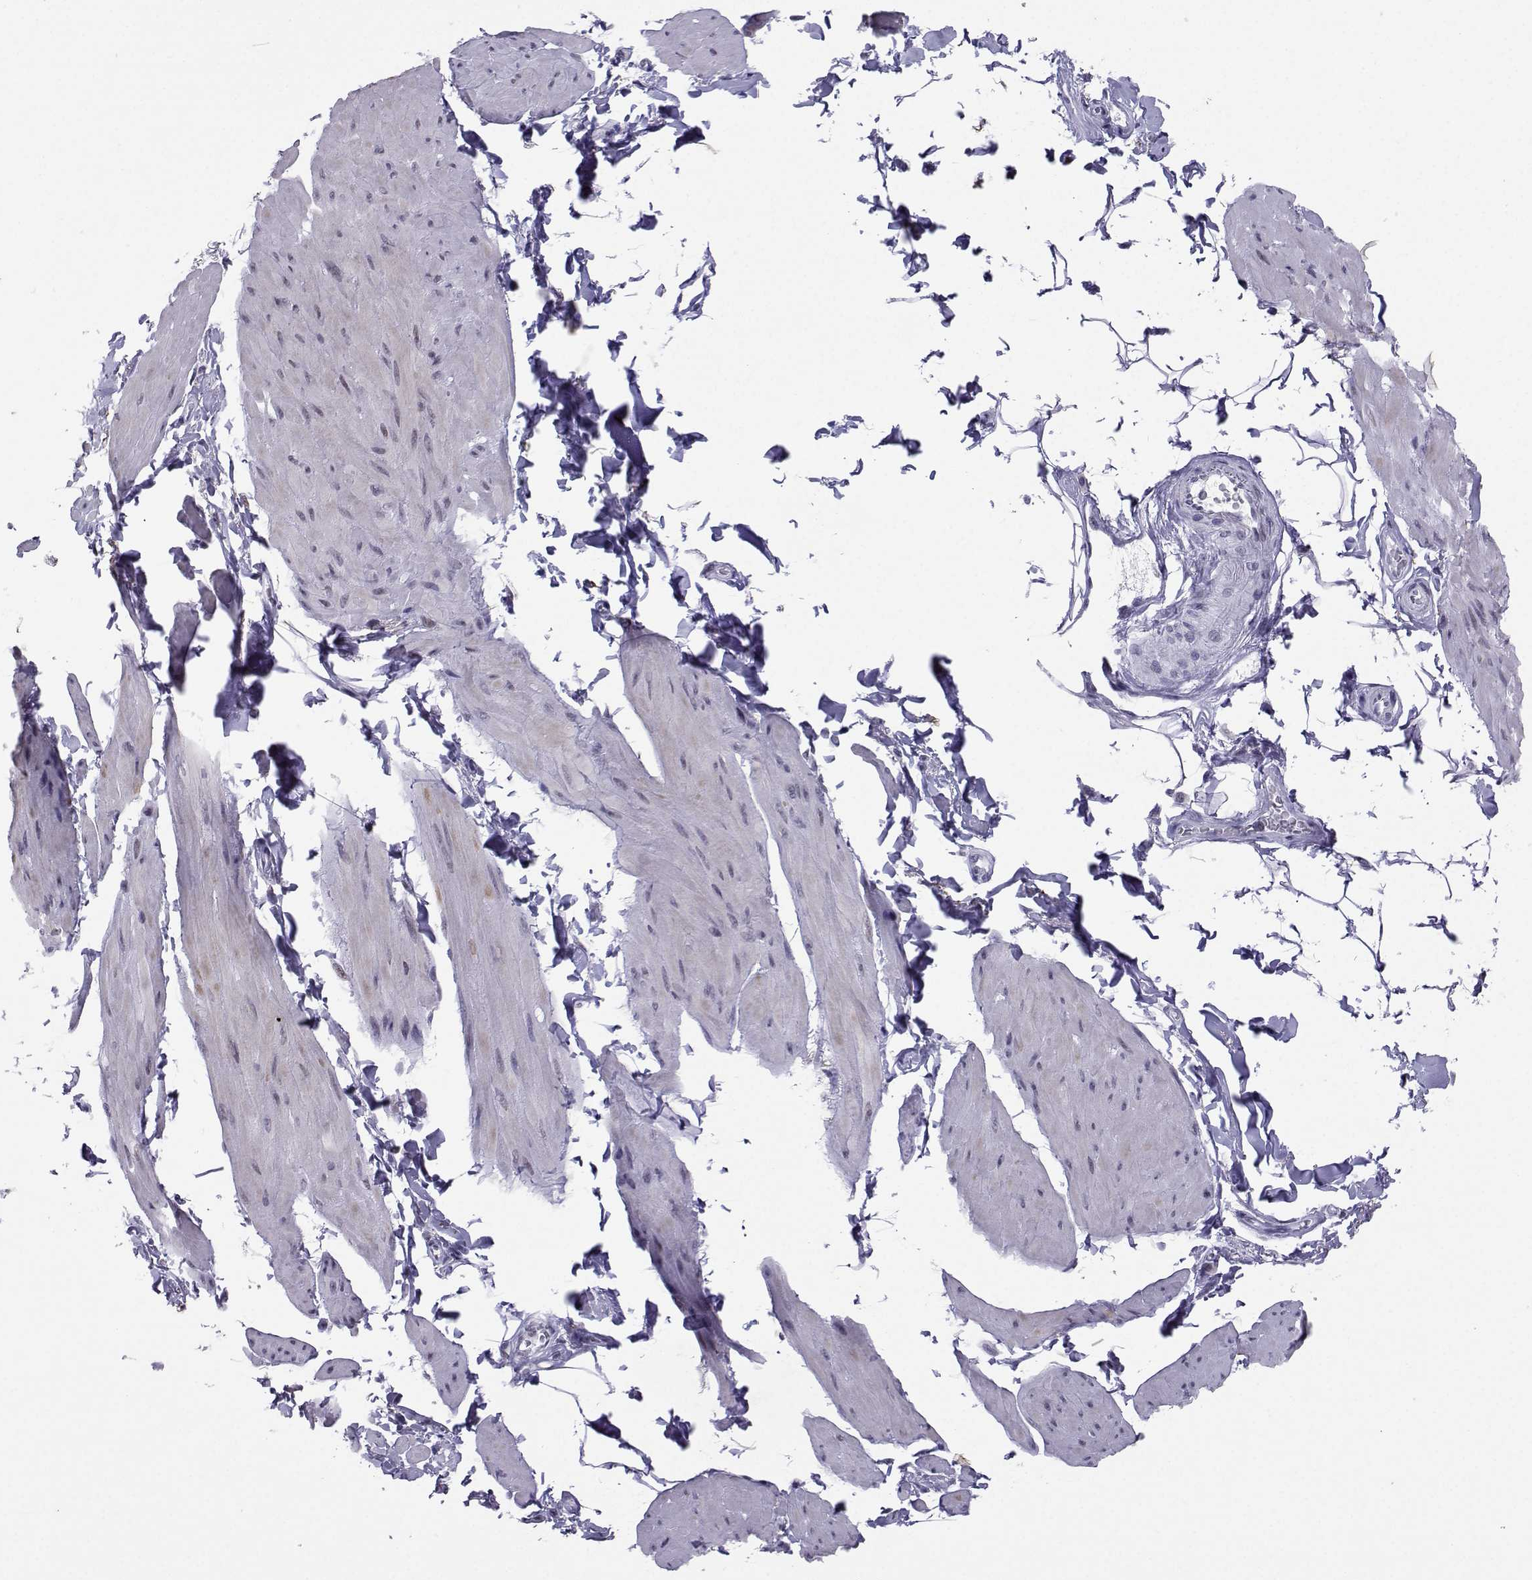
{"staining": {"intensity": "negative", "quantity": "none", "location": "none"}, "tissue": "smooth muscle", "cell_type": "Smooth muscle cells", "image_type": "normal", "snomed": [{"axis": "morphology", "description": "Normal tissue, NOS"}, {"axis": "topography", "description": "Adipose tissue"}, {"axis": "topography", "description": "Smooth muscle"}, {"axis": "topography", "description": "Peripheral nerve tissue"}], "caption": "DAB immunohistochemical staining of normal smooth muscle demonstrates no significant expression in smooth muscle cells.", "gene": "LORICRIN", "patient": {"sex": "male", "age": 83}}